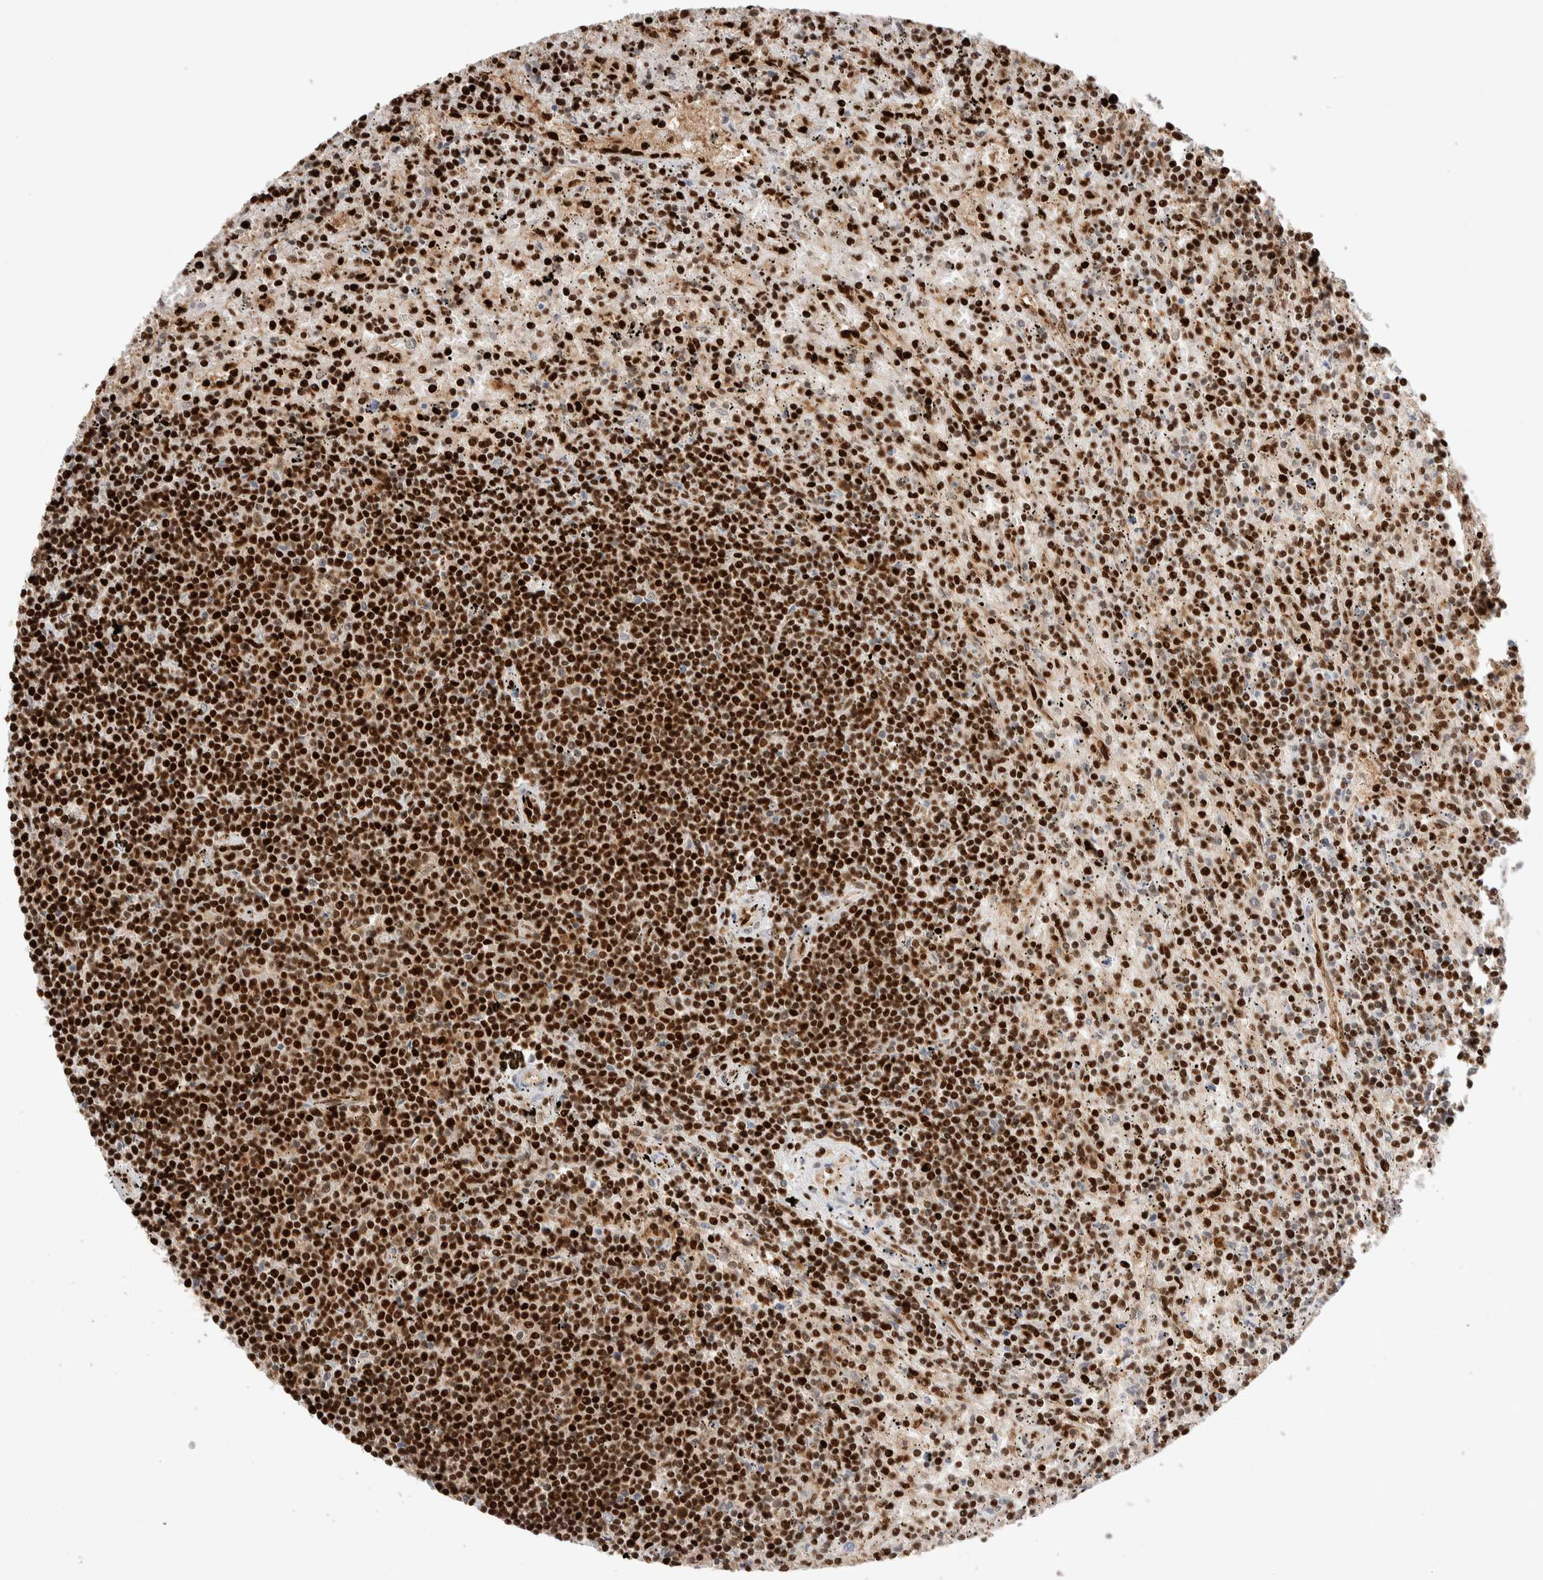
{"staining": {"intensity": "strong", "quantity": ">75%", "location": "cytoplasmic/membranous,nuclear"}, "tissue": "lymphoma", "cell_type": "Tumor cells", "image_type": "cancer", "snomed": [{"axis": "morphology", "description": "Malignant lymphoma, non-Hodgkin's type, Low grade"}, {"axis": "topography", "description": "Spleen"}], "caption": "IHC micrograph of human malignant lymphoma, non-Hodgkin's type (low-grade) stained for a protein (brown), which shows high levels of strong cytoplasmic/membranous and nuclear expression in approximately >75% of tumor cells.", "gene": "RNASEK-C17orf49", "patient": {"sex": "male", "age": 76}}